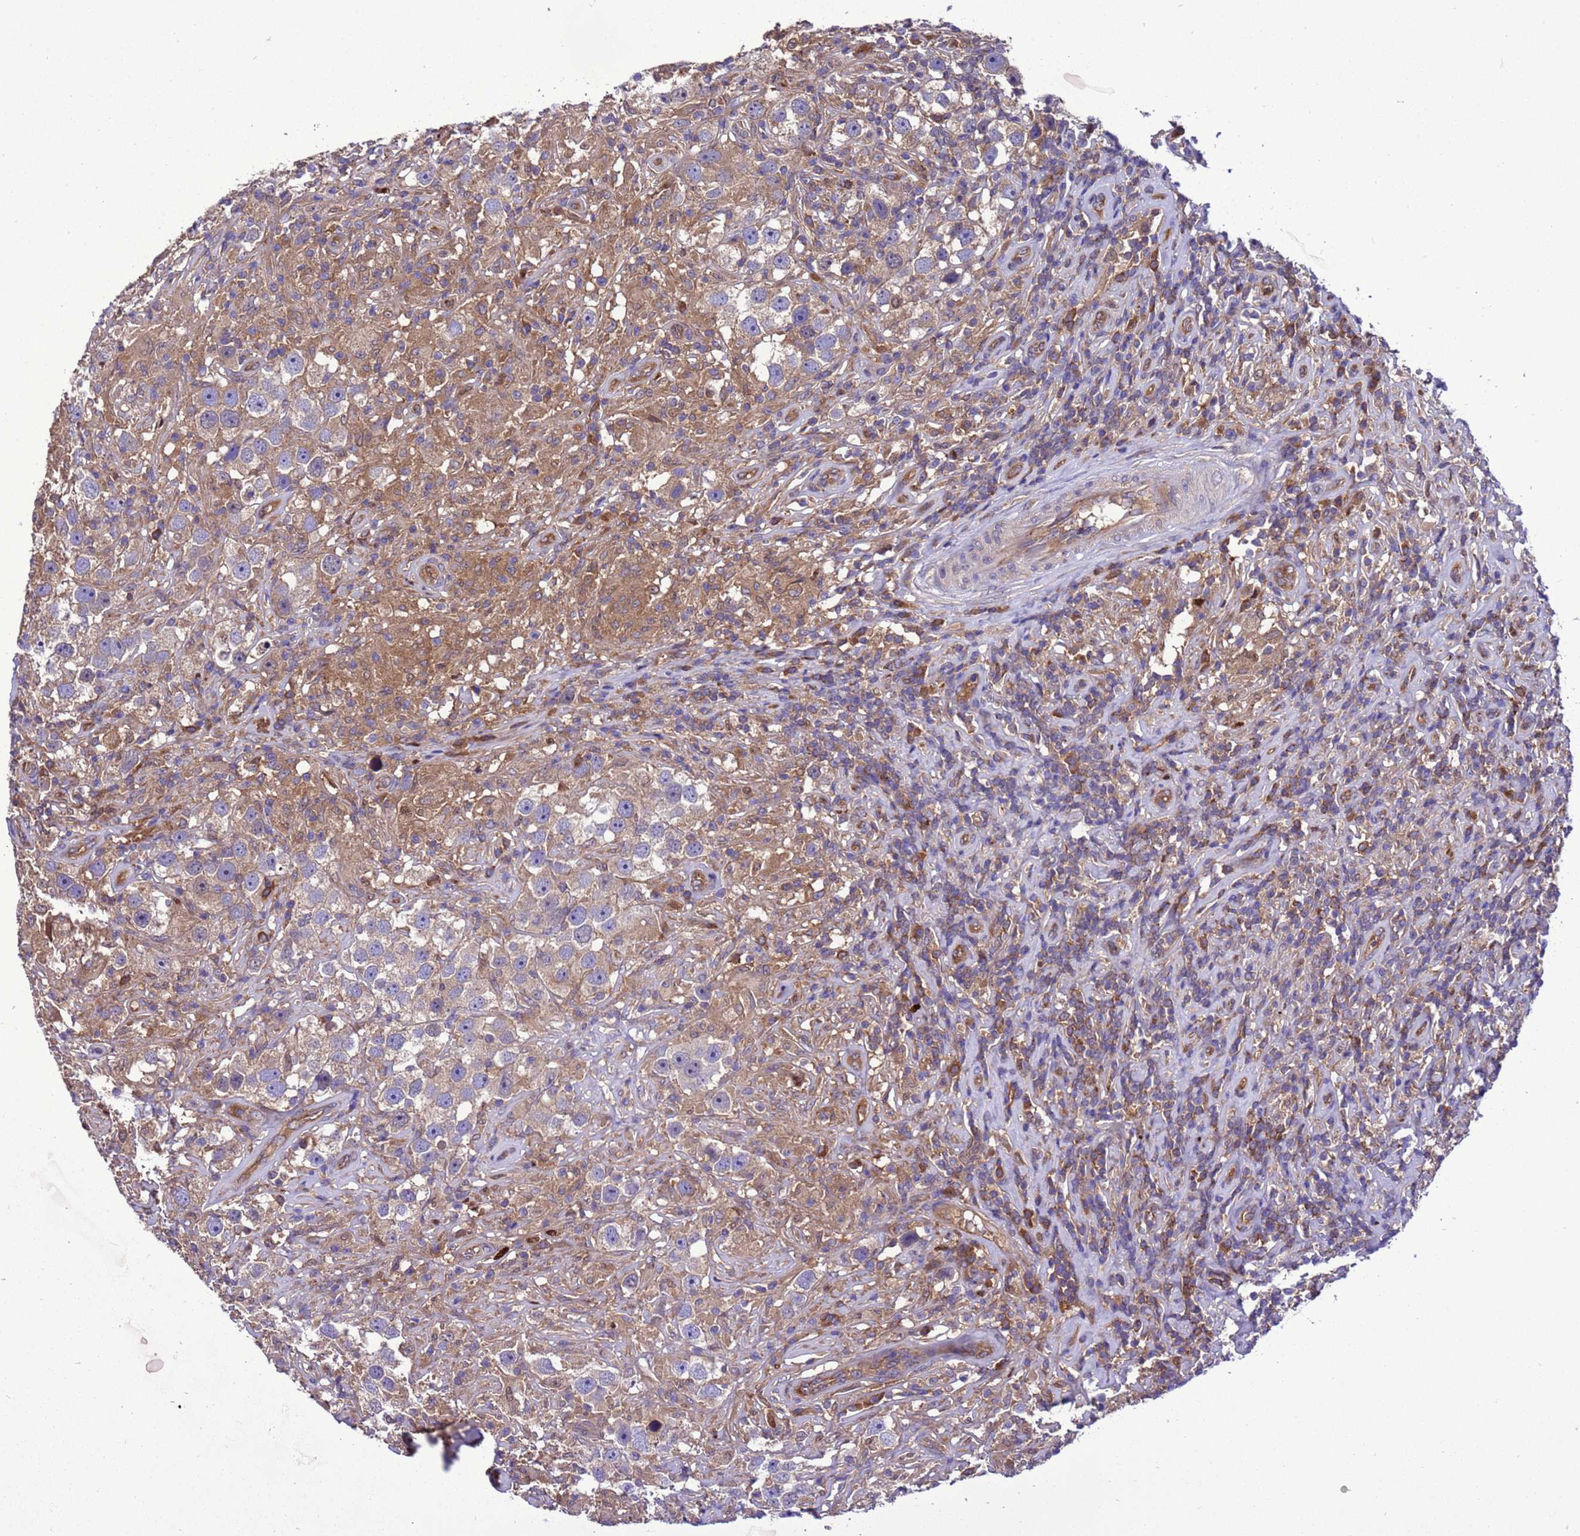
{"staining": {"intensity": "weak", "quantity": "<25%", "location": "cytoplasmic/membranous"}, "tissue": "testis cancer", "cell_type": "Tumor cells", "image_type": "cancer", "snomed": [{"axis": "morphology", "description": "Seminoma, NOS"}, {"axis": "topography", "description": "Testis"}], "caption": "There is no significant expression in tumor cells of testis seminoma.", "gene": "RABEP2", "patient": {"sex": "male", "age": 49}}